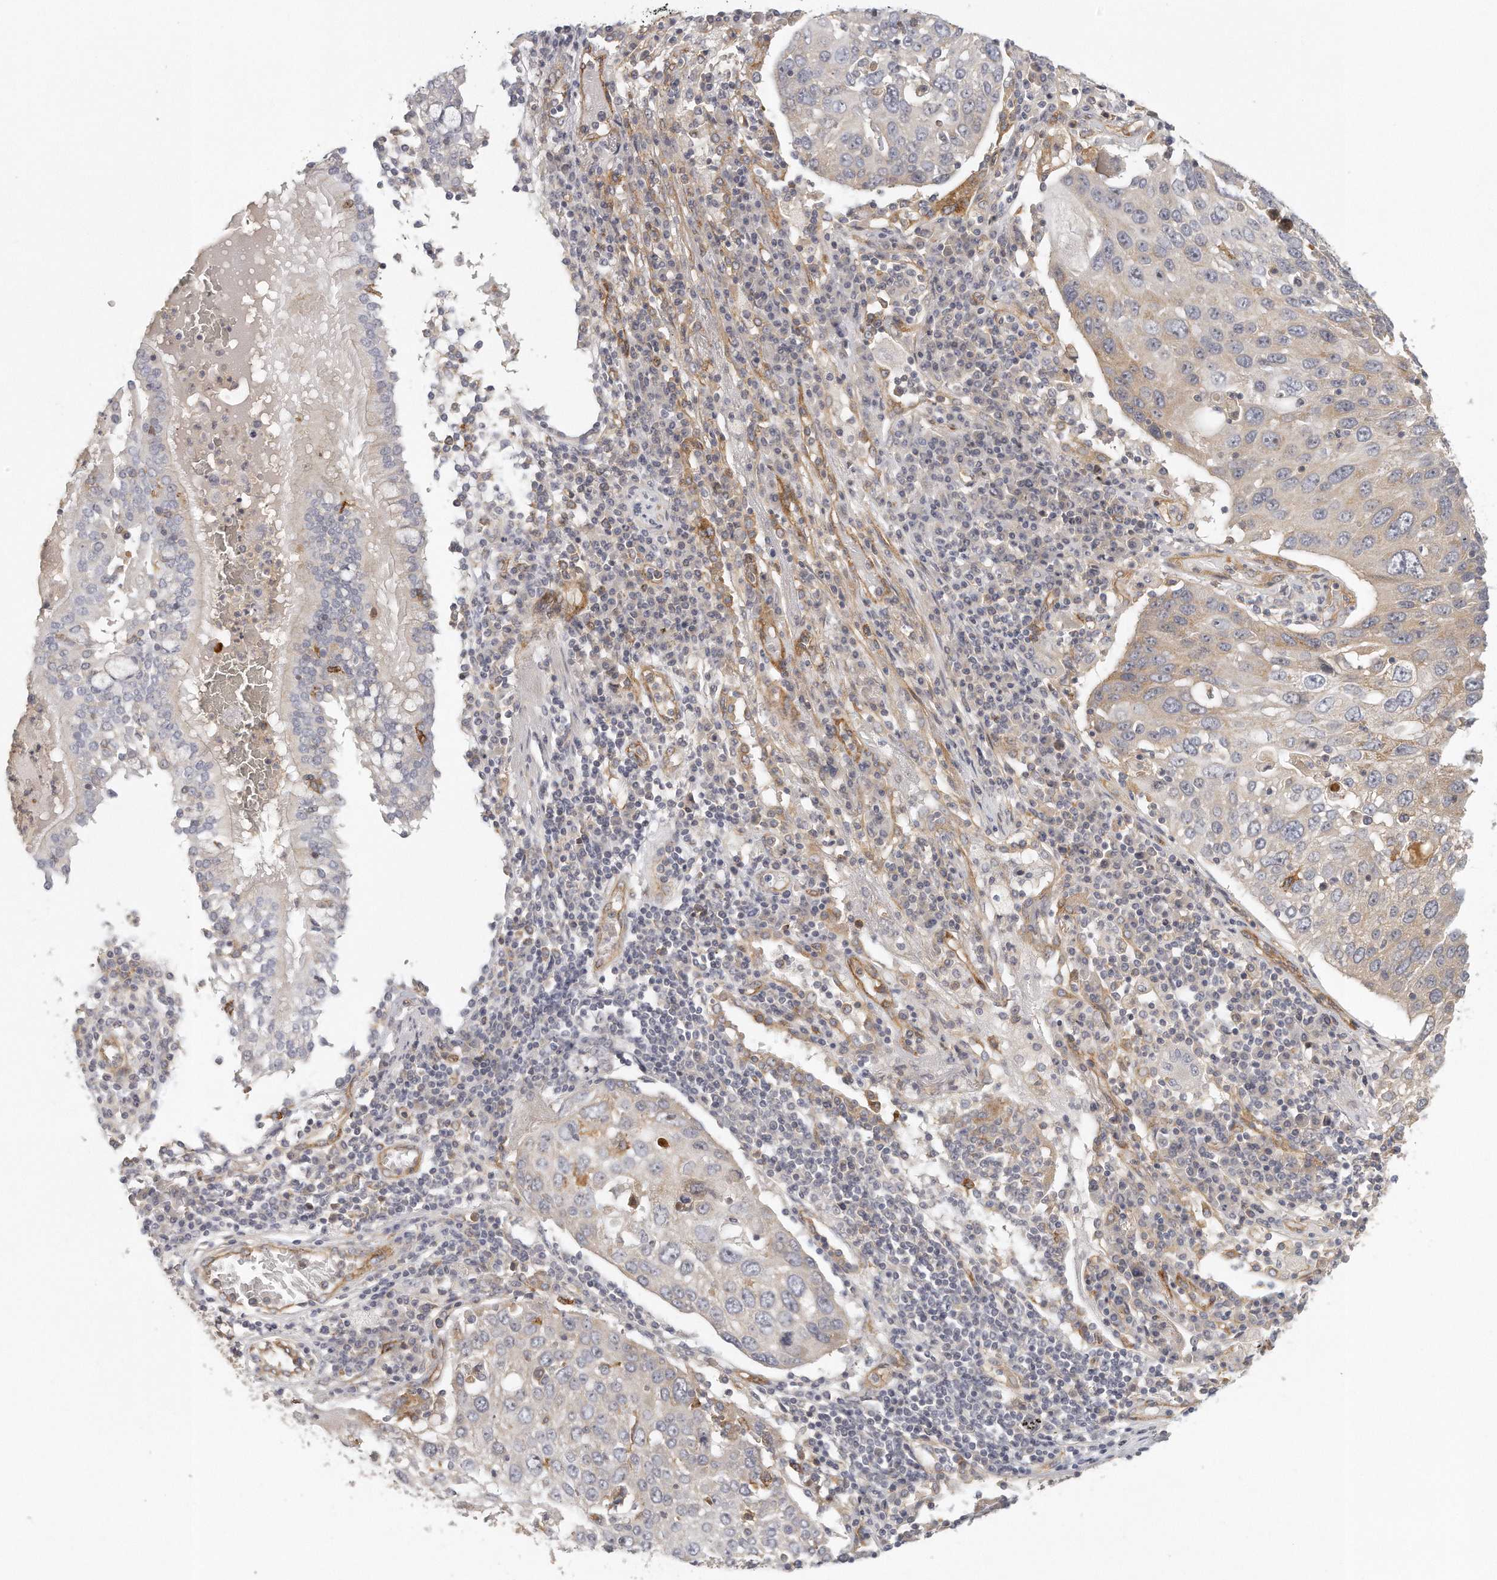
{"staining": {"intensity": "weak", "quantity": "<25%", "location": "cytoplasmic/membranous"}, "tissue": "lung cancer", "cell_type": "Tumor cells", "image_type": "cancer", "snomed": [{"axis": "morphology", "description": "Squamous cell carcinoma, NOS"}, {"axis": "topography", "description": "Lung"}], "caption": "An image of human squamous cell carcinoma (lung) is negative for staining in tumor cells.", "gene": "MTERF4", "patient": {"sex": "male", "age": 65}}